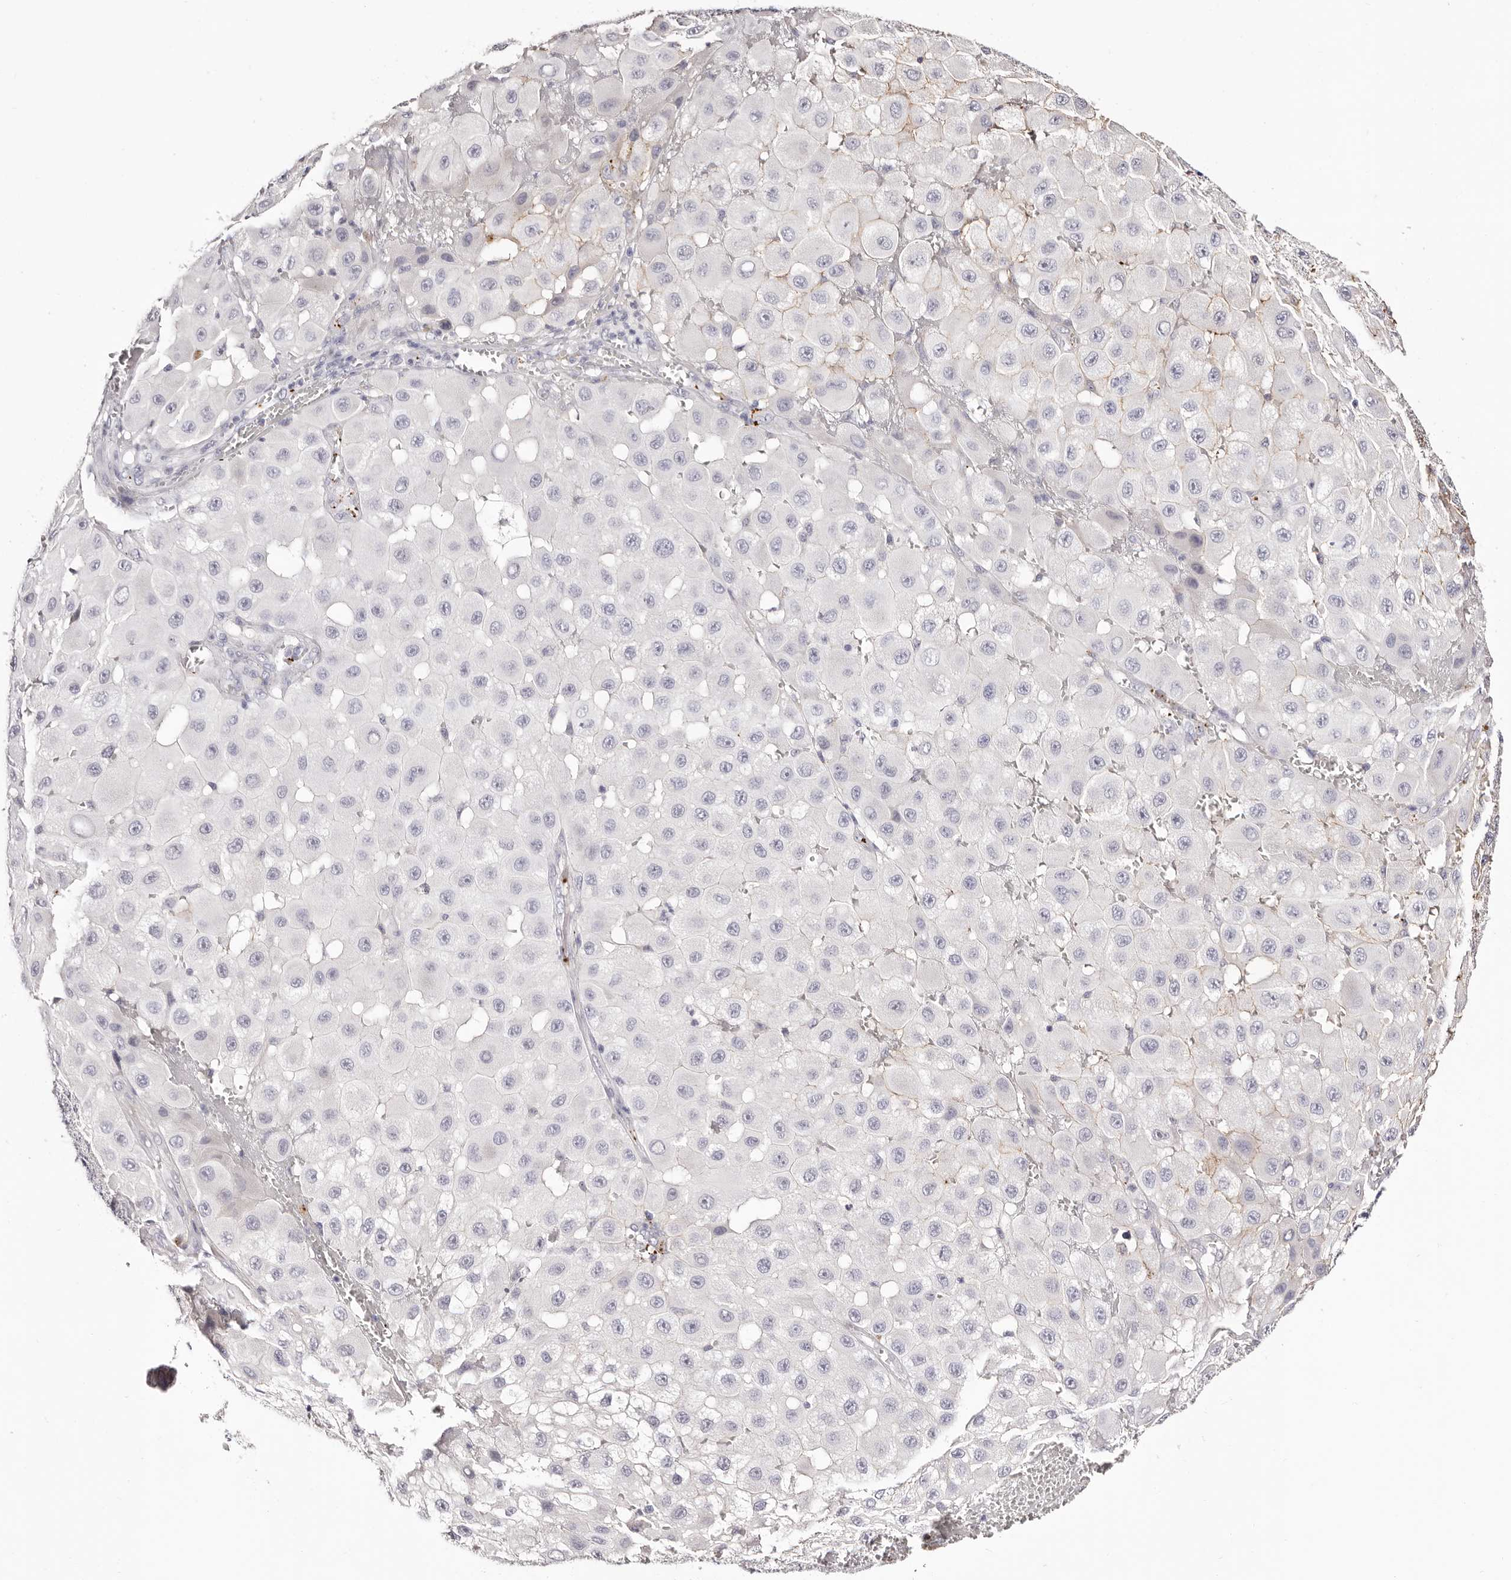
{"staining": {"intensity": "negative", "quantity": "none", "location": "none"}, "tissue": "melanoma", "cell_type": "Tumor cells", "image_type": "cancer", "snomed": [{"axis": "morphology", "description": "Malignant melanoma, NOS"}, {"axis": "topography", "description": "Skin"}], "caption": "This is an immunohistochemistry histopathology image of melanoma. There is no positivity in tumor cells.", "gene": "PF4", "patient": {"sex": "female", "age": 81}}